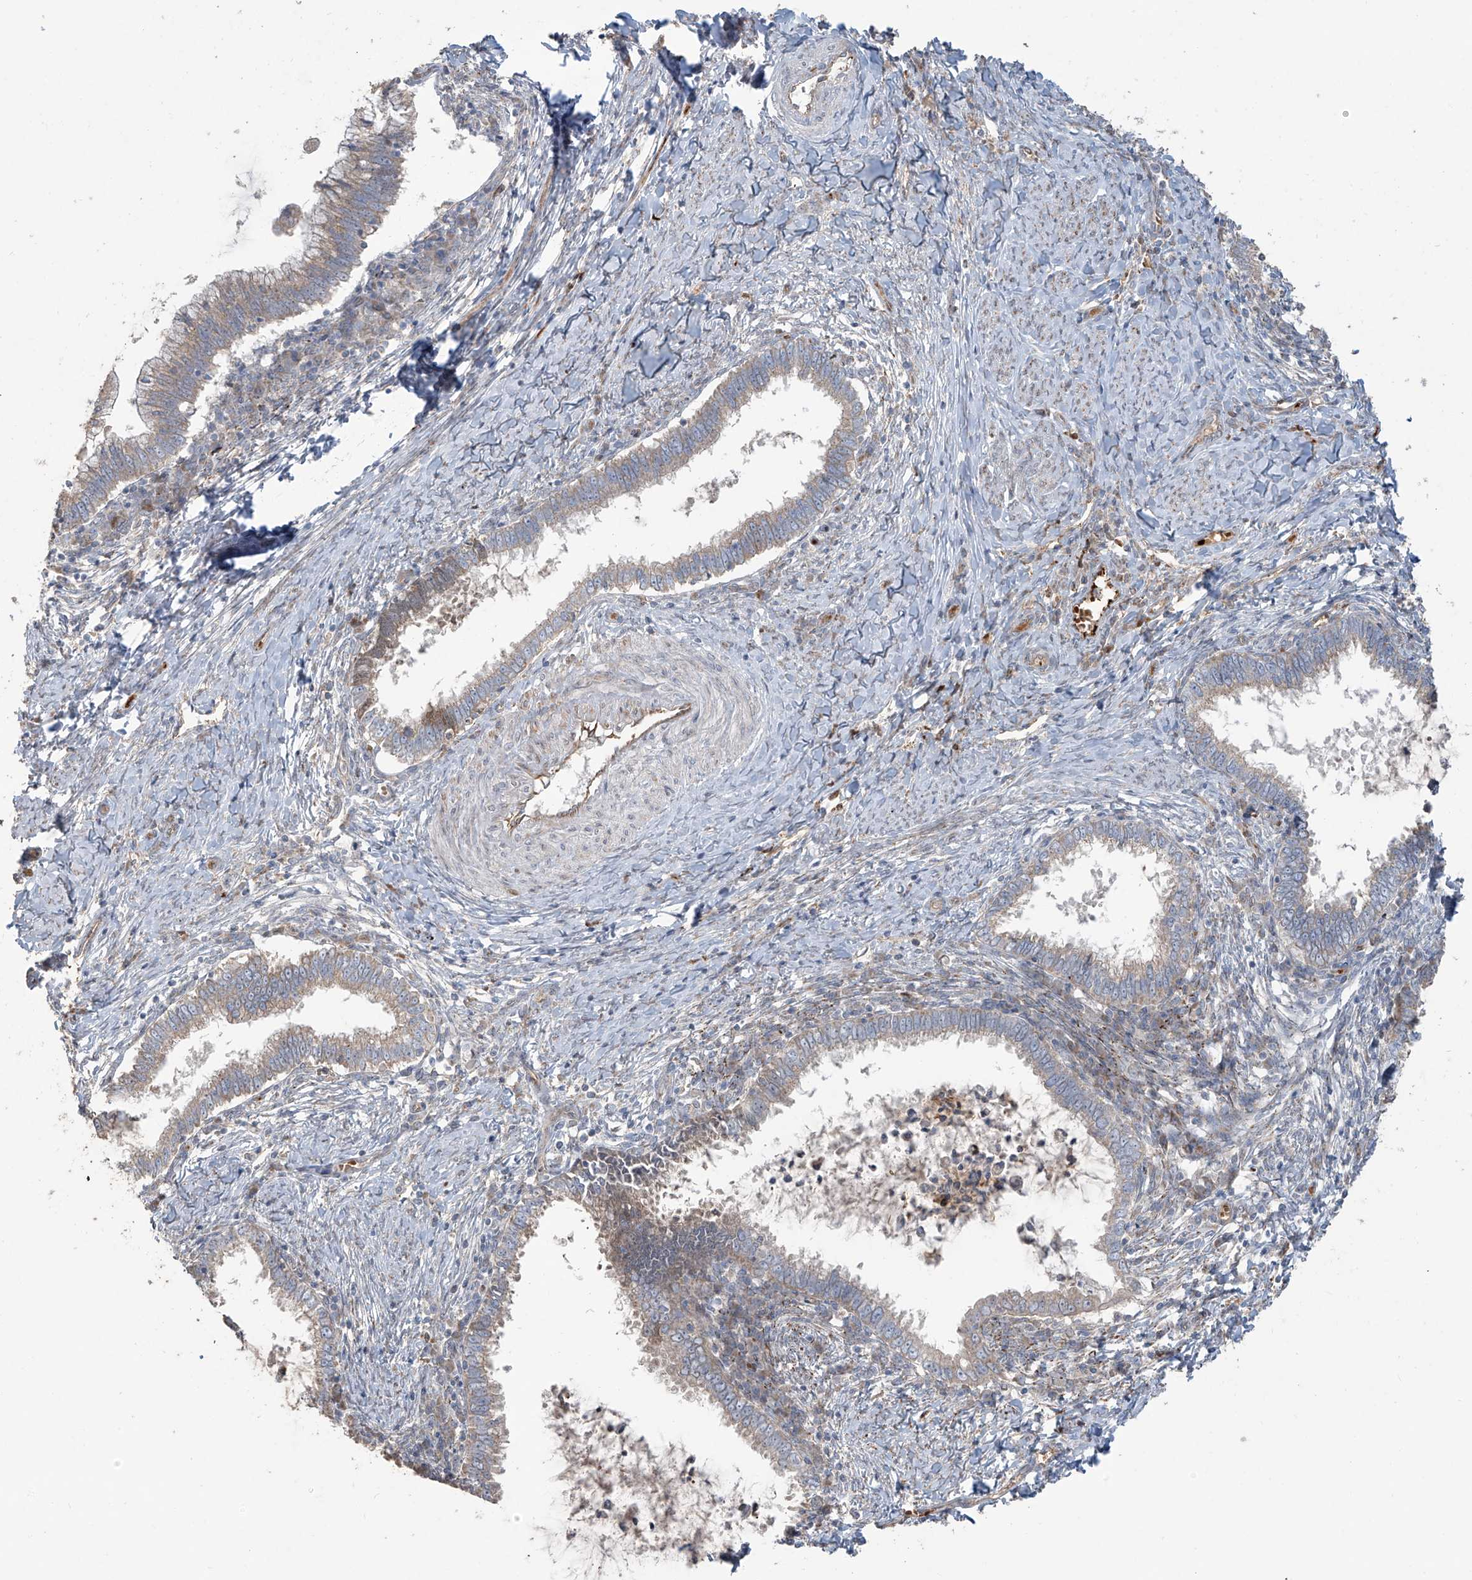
{"staining": {"intensity": "weak", "quantity": ">75%", "location": "cytoplasmic/membranous"}, "tissue": "cervical cancer", "cell_type": "Tumor cells", "image_type": "cancer", "snomed": [{"axis": "morphology", "description": "Adenocarcinoma, NOS"}, {"axis": "topography", "description": "Cervix"}], "caption": "Tumor cells reveal weak cytoplasmic/membranous expression in about >75% of cells in cervical adenocarcinoma. The staining is performed using DAB (3,3'-diaminobenzidine) brown chromogen to label protein expression. The nuclei are counter-stained blue using hematoxylin.", "gene": "ABTB1", "patient": {"sex": "female", "age": 36}}